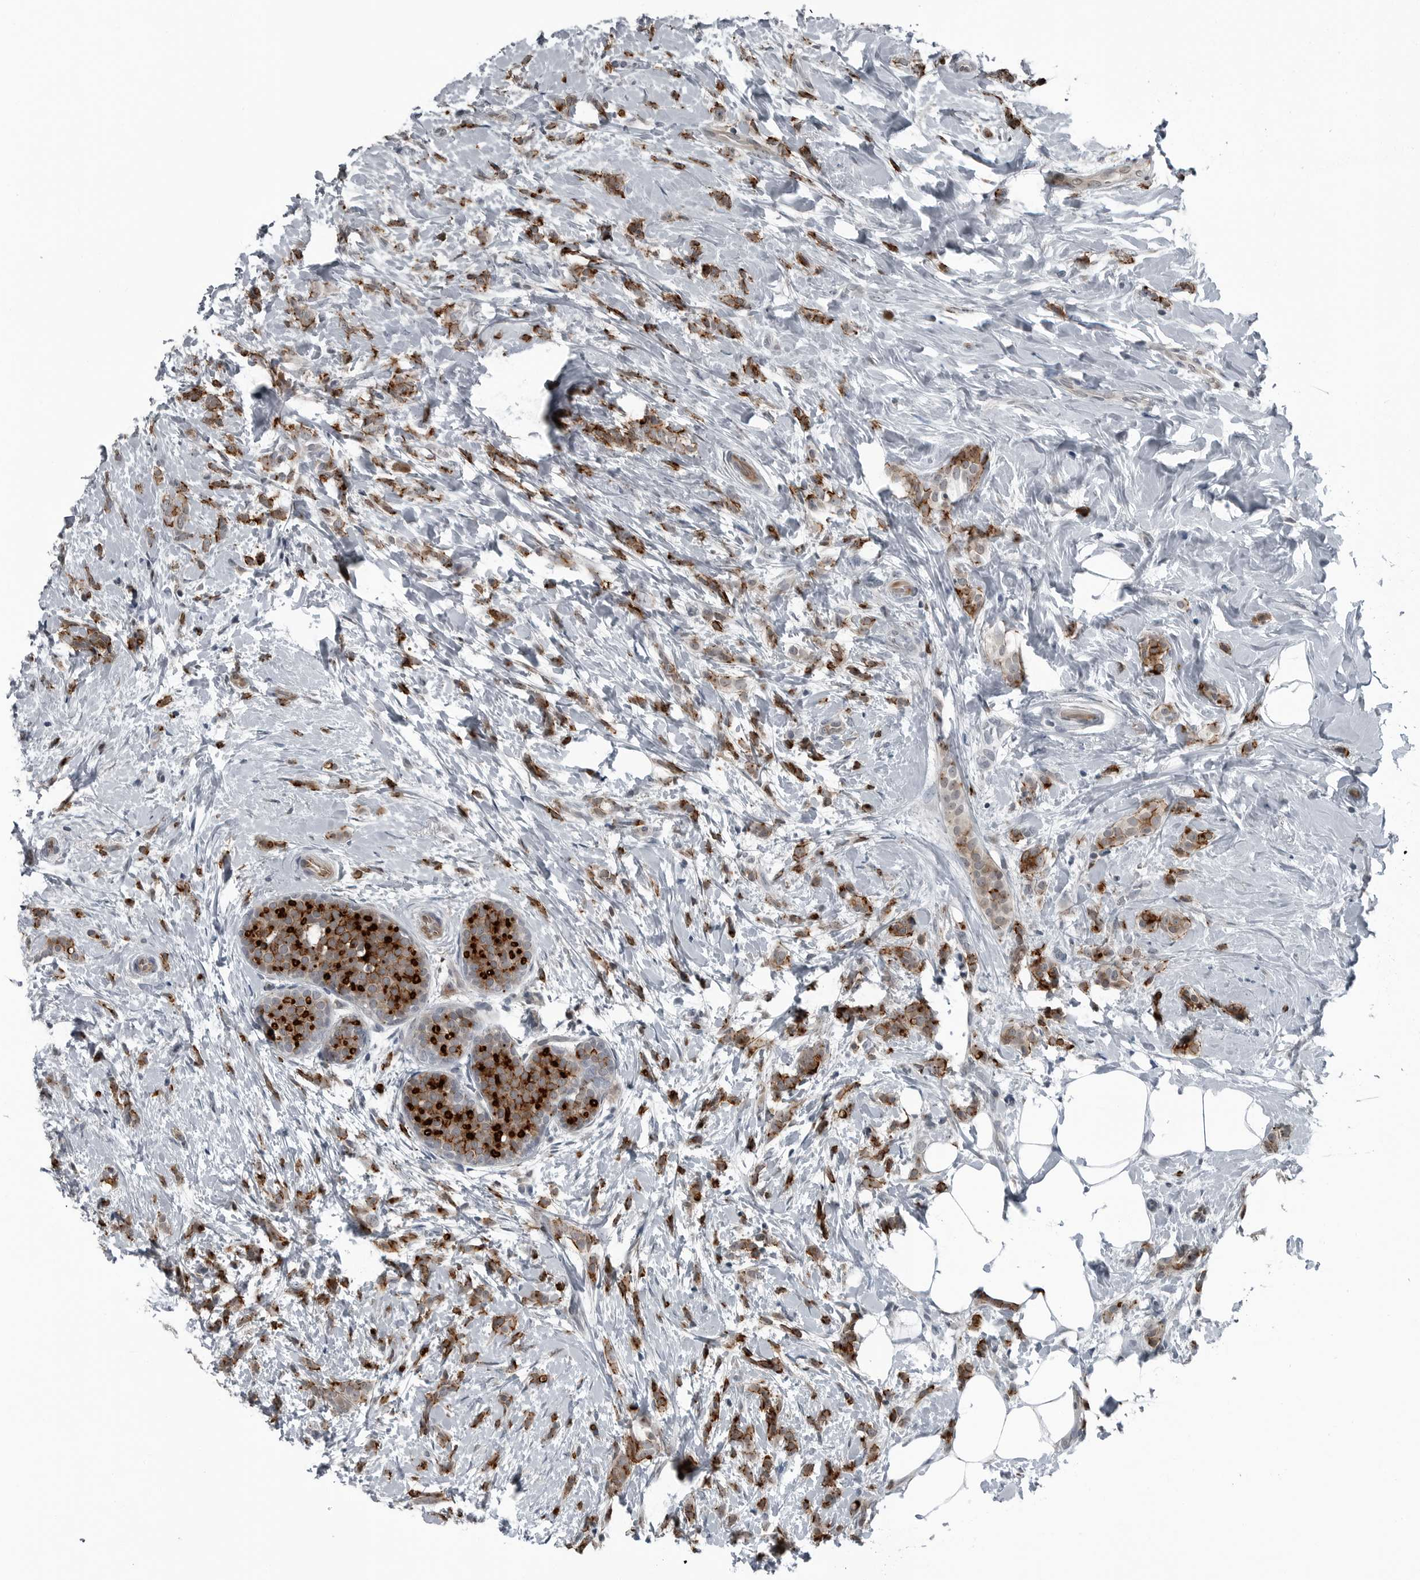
{"staining": {"intensity": "strong", "quantity": ">75%", "location": "cytoplasmic/membranous"}, "tissue": "breast cancer", "cell_type": "Tumor cells", "image_type": "cancer", "snomed": [{"axis": "morphology", "description": "Lobular carcinoma, in situ"}, {"axis": "morphology", "description": "Lobular carcinoma"}, {"axis": "topography", "description": "Breast"}], "caption": "IHC of breast cancer (lobular carcinoma) shows high levels of strong cytoplasmic/membranous expression in about >75% of tumor cells. Using DAB (3,3'-diaminobenzidine) (brown) and hematoxylin (blue) stains, captured at high magnification using brightfield microscopy.", "gene": "GAK", "patient": {"sex": "female", "age": 41}}